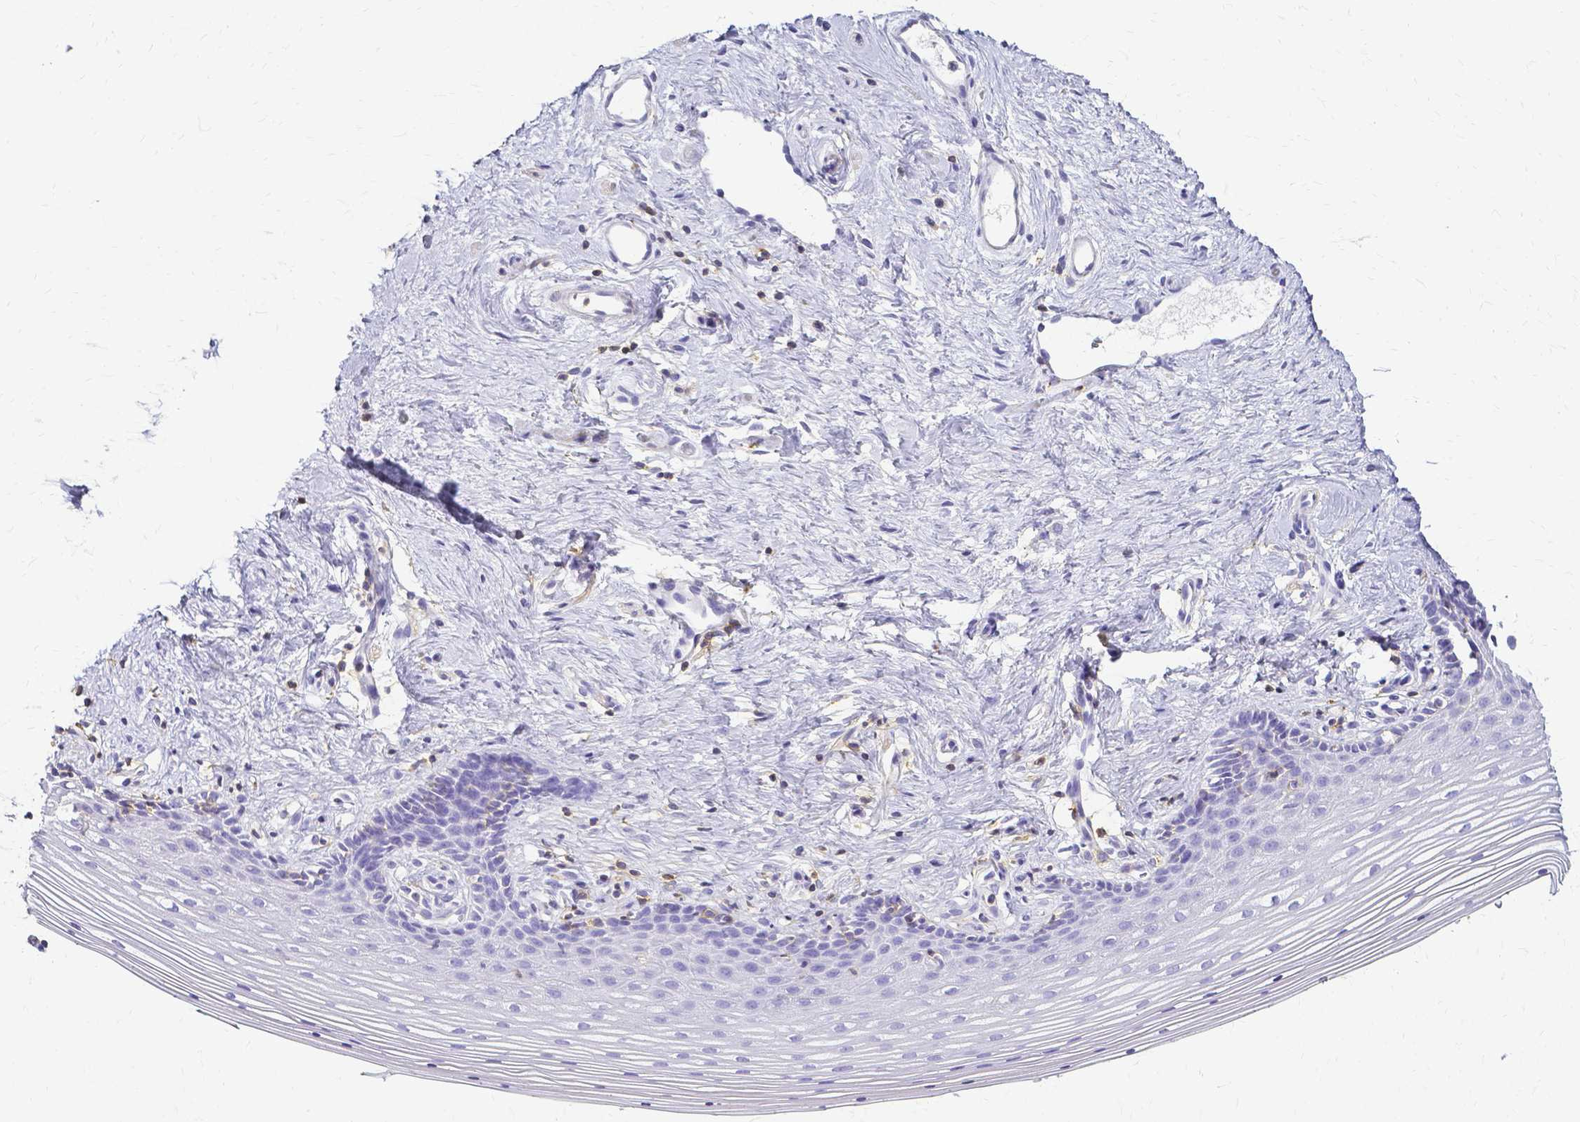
{"staining": {"intensity": "negative", "quantity": "none", "location": "none"}, "tissue": "vagina", "cell_type": "Squamous epithelial cells", "image_type": "normal", "snomed": [{"axis": "morphology", "description": "Normal tissue, NOS"}, {"axis": "topography", "description": "Vagina"}], "caption": "This histopathology image is of benign vagina stained with IHC to label a protein in brown with the nuclei are counter-stained blue. There is no staining in squamous epithelial cells.", "gene": "HSPA12A", "patient": {"sex": "female", "age": 42}}